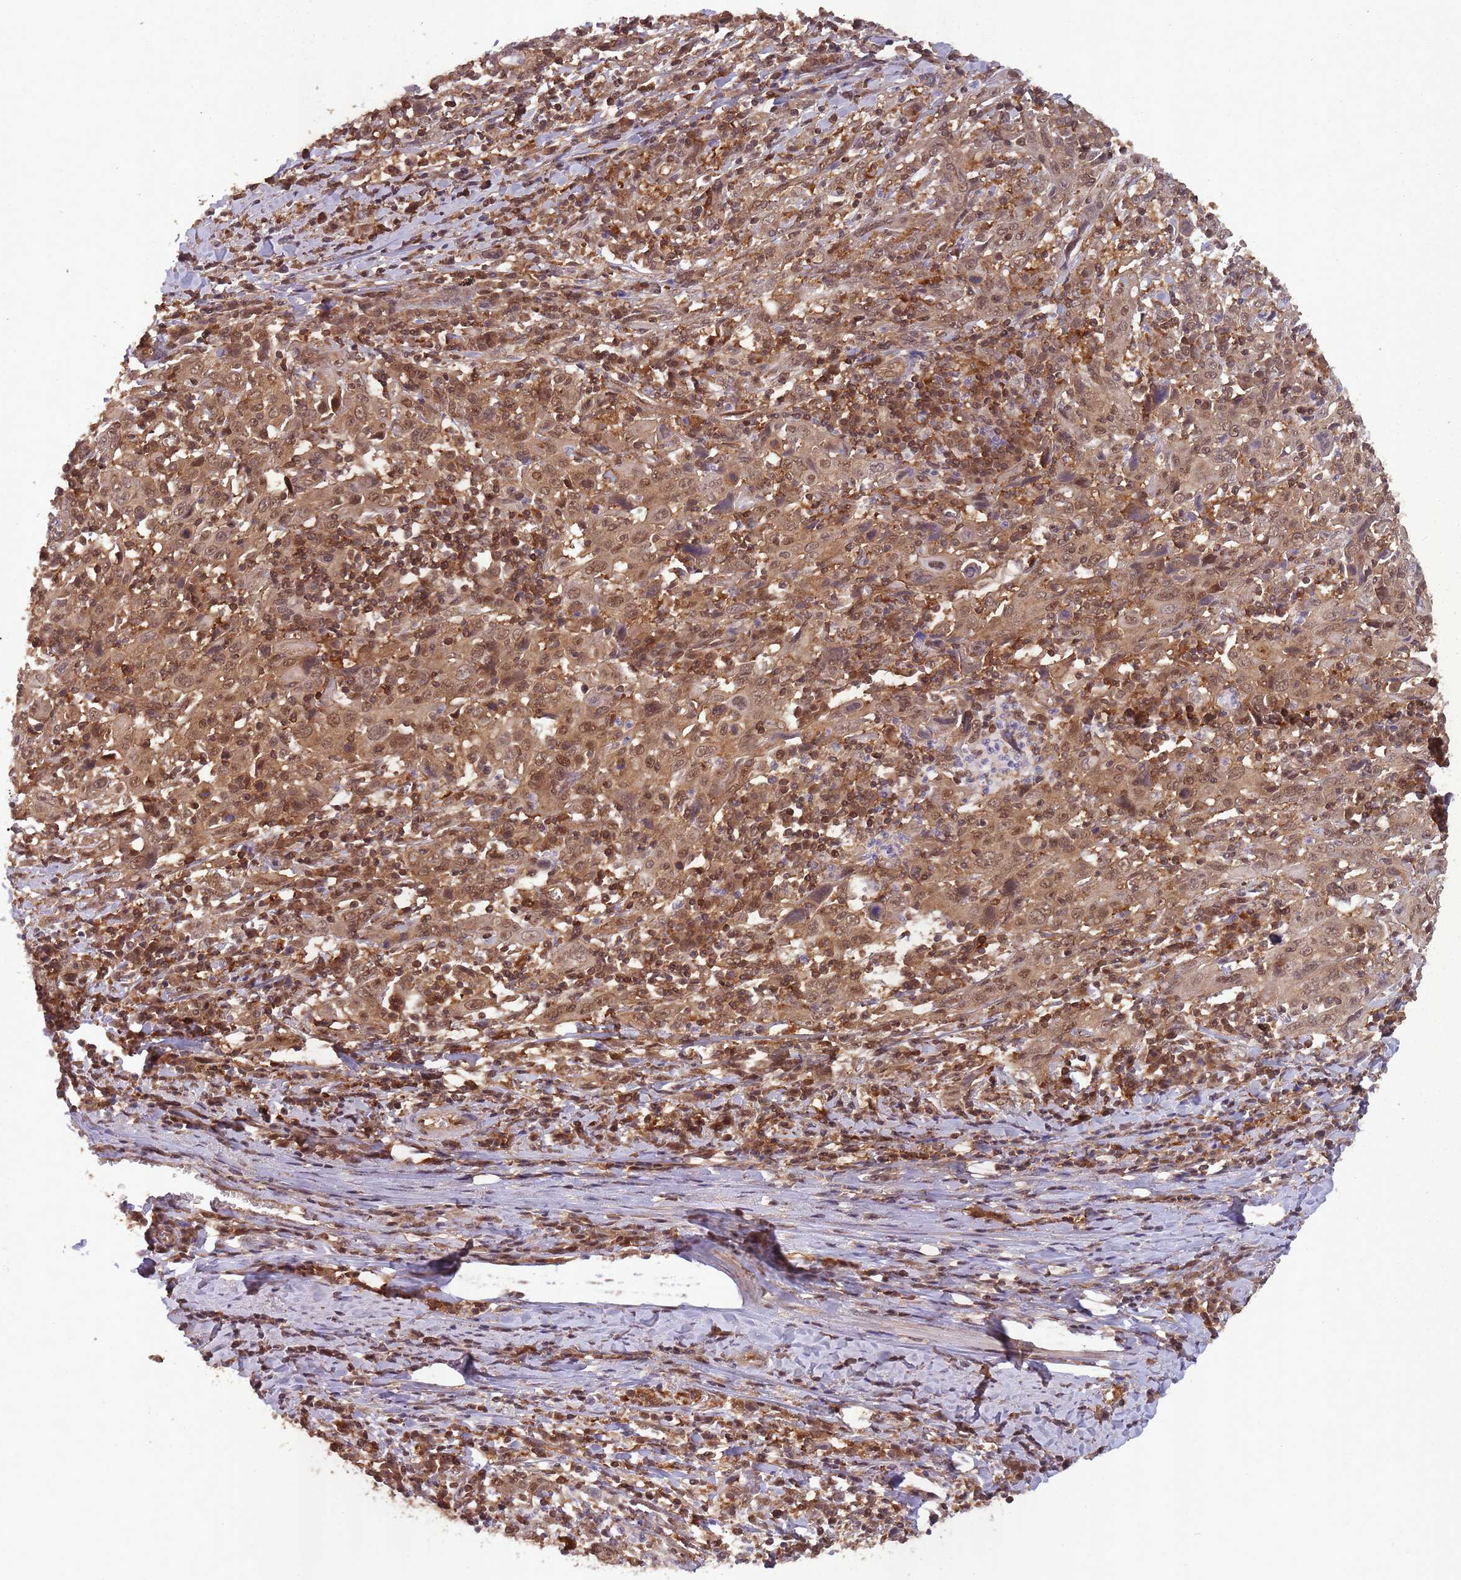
{"staining": {"intensity": "moderate", "quantity": ">75%", "location": "cytoplasmic/membranous,nuclear"}, "tissue": "cervical cancer", "cell_type": "Tumor cells", "image_type": "cancer", "snomed": [{"axis": "morphology", "description": "Squamous cell carcinoma, NOS"}, {"axis": "topography", "description": "Cervix"}], "caption": "This image demonstrates immunohistochemistry (IHC) staining of cervical cancer (squamous cell carcinoma), with medium moderate cytoplasmic/membranous and nuclear expression in approximately >75% of tumor cells.", "gene": "PPP6R3", "patient": {"sex": "female", "age": 46}}